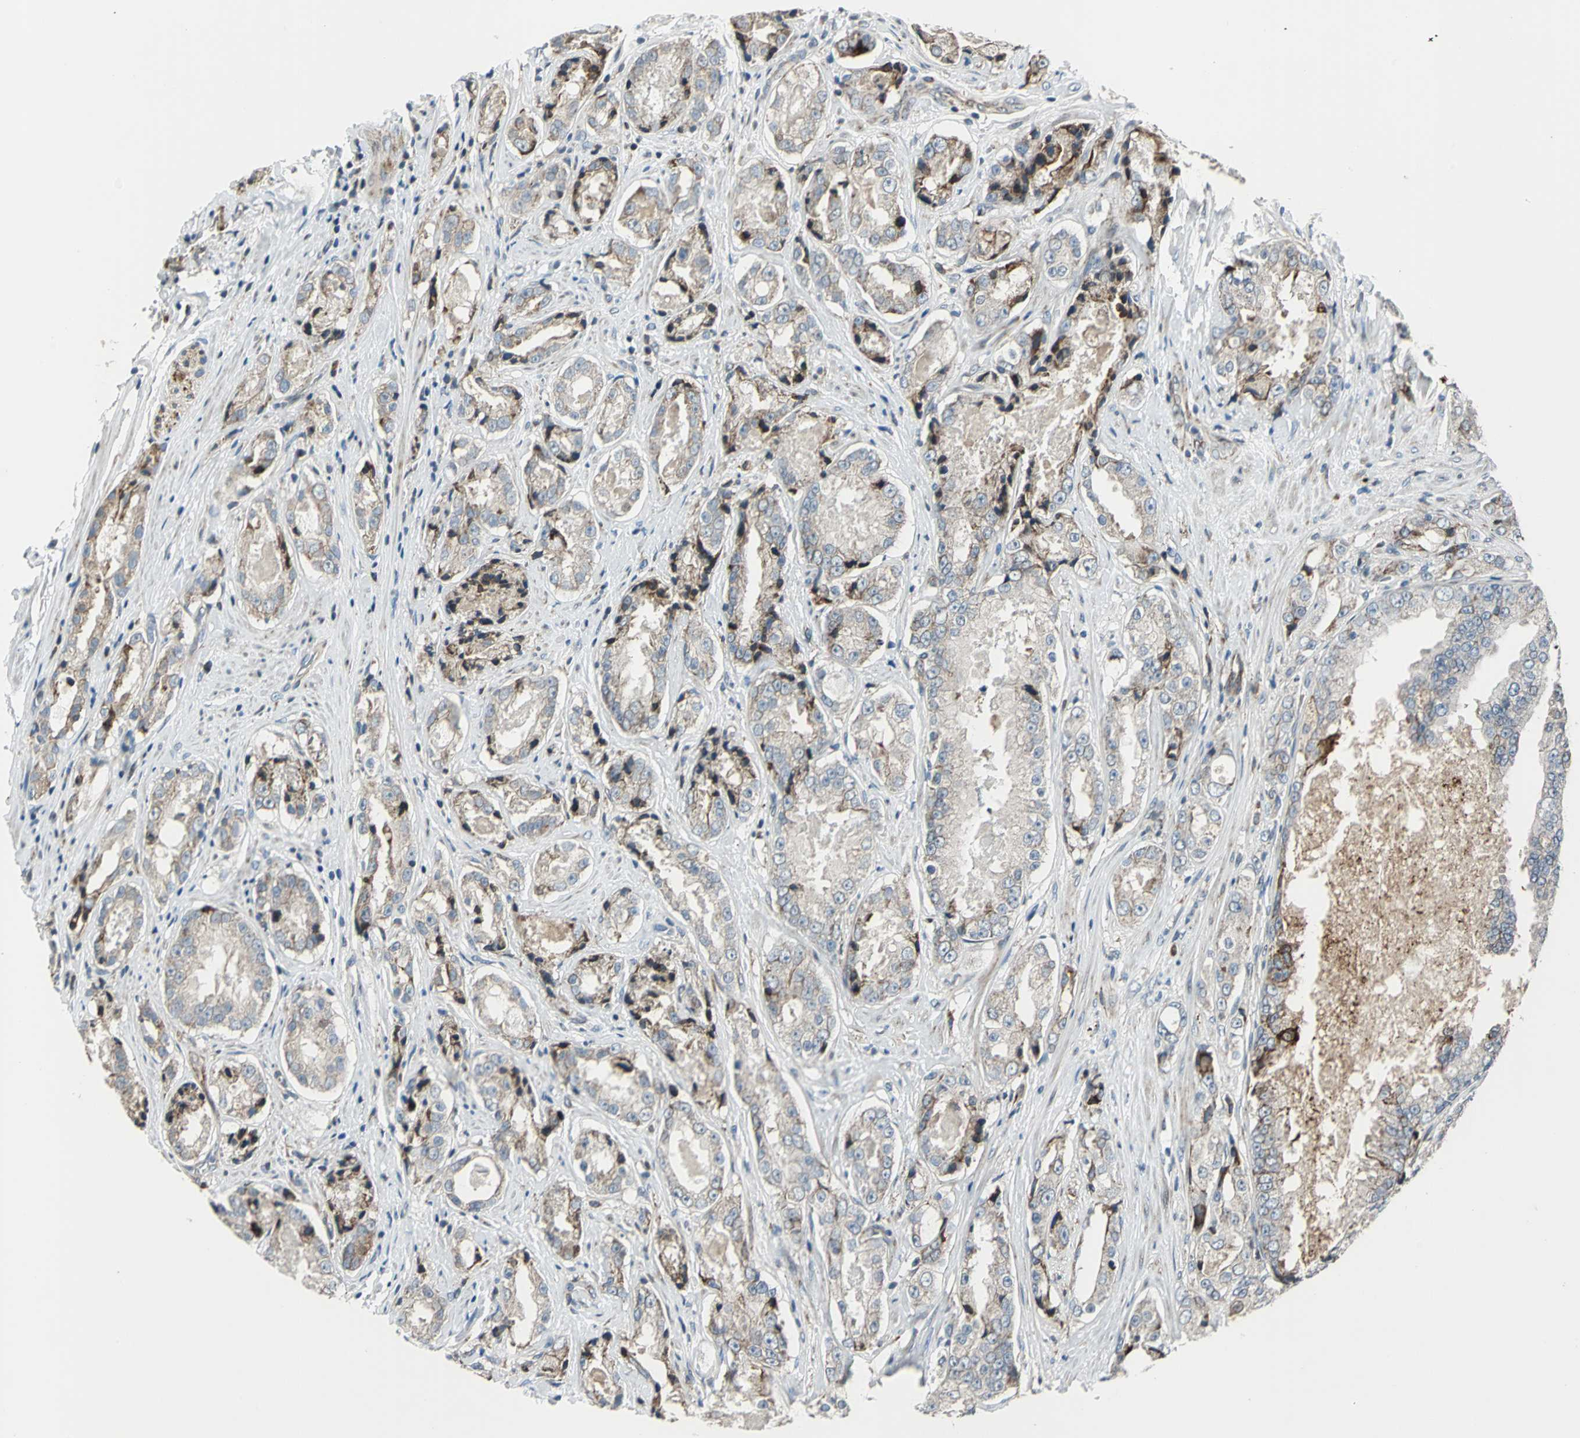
{"staining": {"intensity": "moderate", "quantity": "25%-75%", "location": "cytoplasmic/membranous"}, "tissue": "prostate cancer", "cell_type": "Tumor cells", "image_type": "cancer", "snomed": [{"axis": "morphology", "description": "Adenocarcinoma, High grade"}, {"axis": "topography", "description": "Prostate"}], "caption": "Protein expression by IHC shows moderate cytoplasmic/membranous staining in about 25%-75% of tumor cells in prostate cancer (high-grade adenocarcinoma).", "gene": "HTATIP2", "patient": {"sex": "male", "age": 73}}